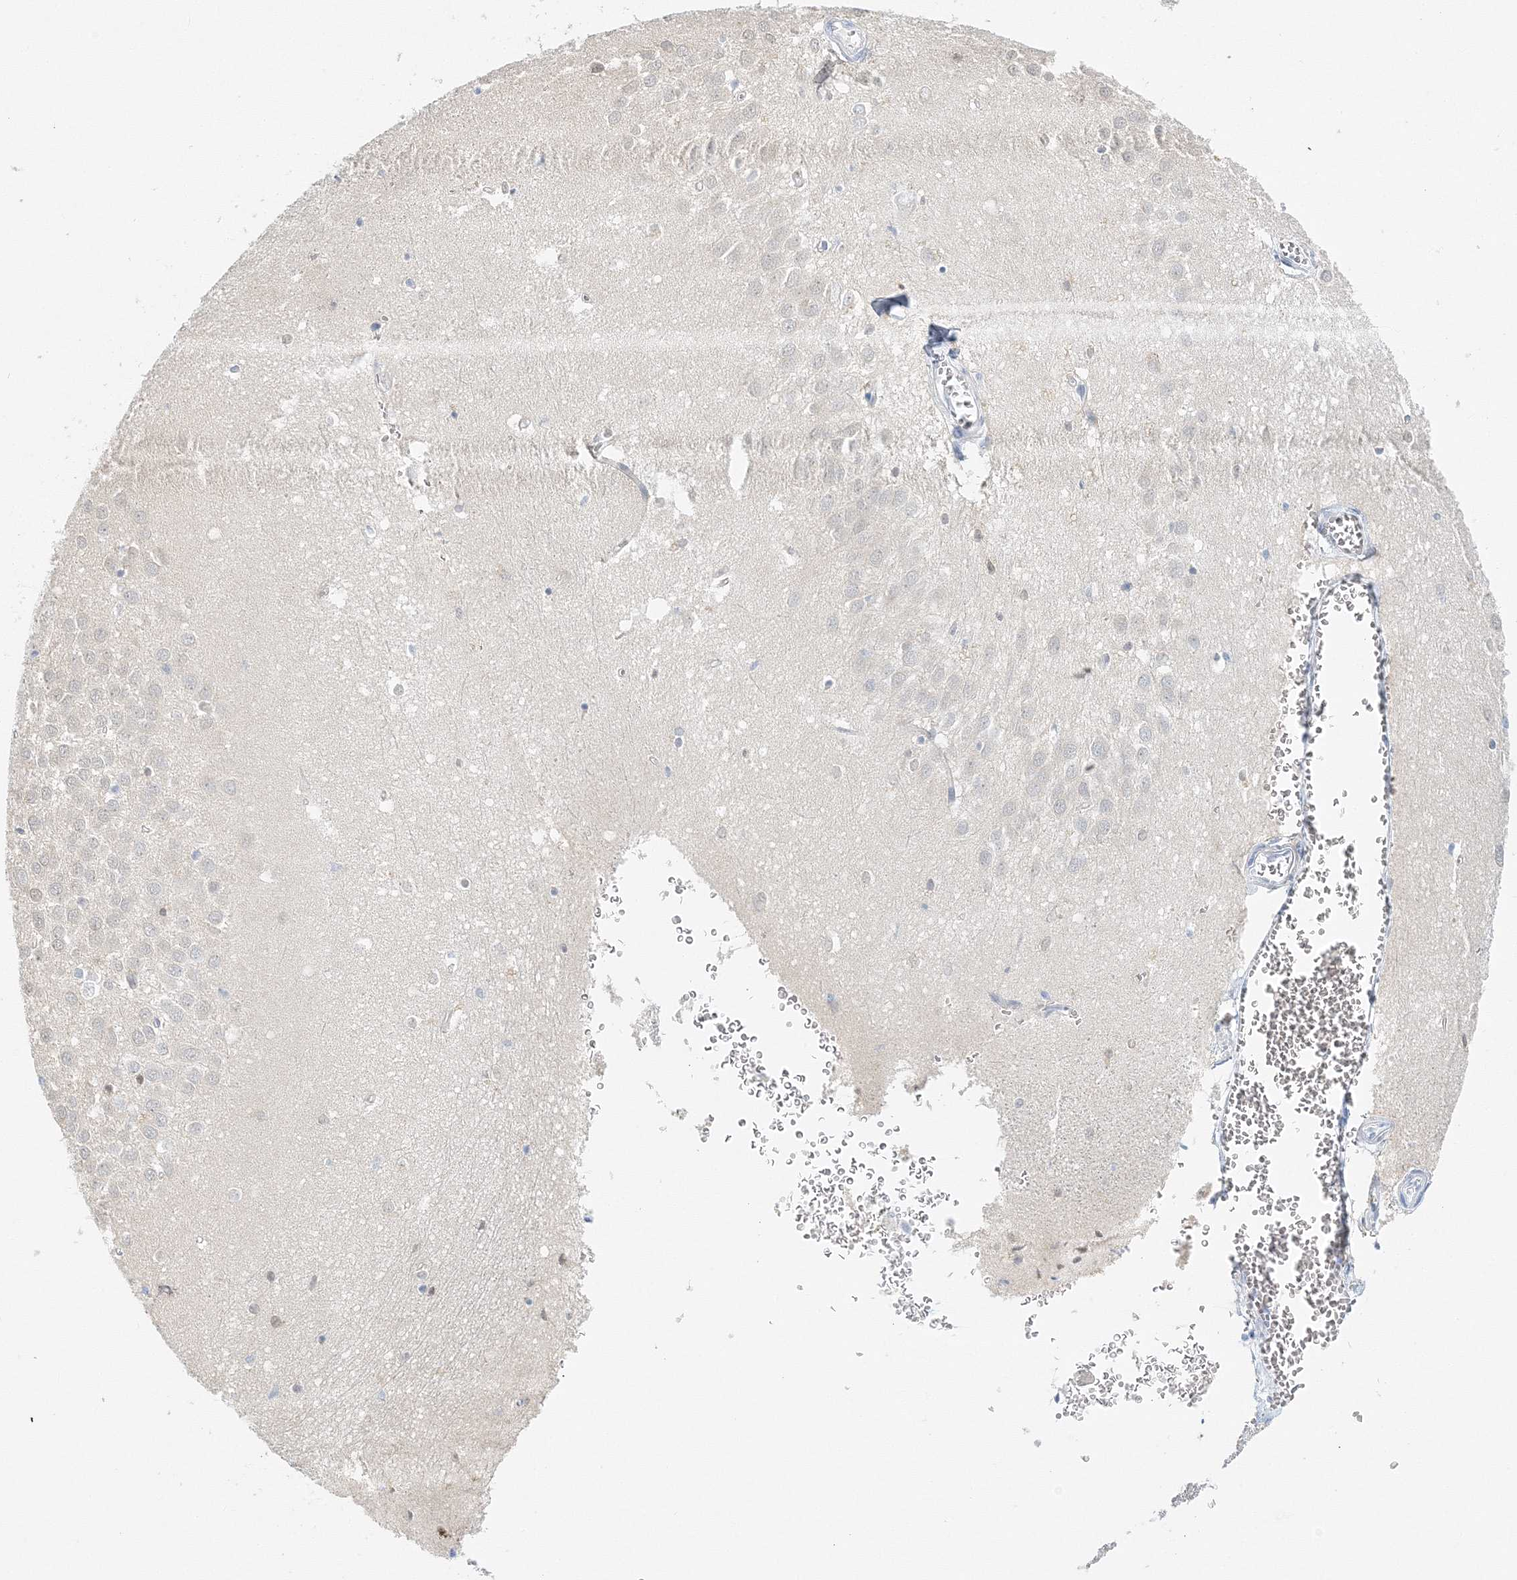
{"staining": {"intensity": "negative", "quantity": "none", "location": "none"}, "tissue": "hippocampus", "cell_type": "Glial cells", "image_type": "normal", "snomed": [{"axis": "morphology", "description": "Normal tissue, NOS"}, {"axis": "topography", "description": "Hippocampus"}], "caption": "A high-resolution image shows immunohistochemistry staining of normal hippocampus, which shows no significant expression in glial cells.", "gene": "VILL", "patient": {"sex": "female", "age": 64}}